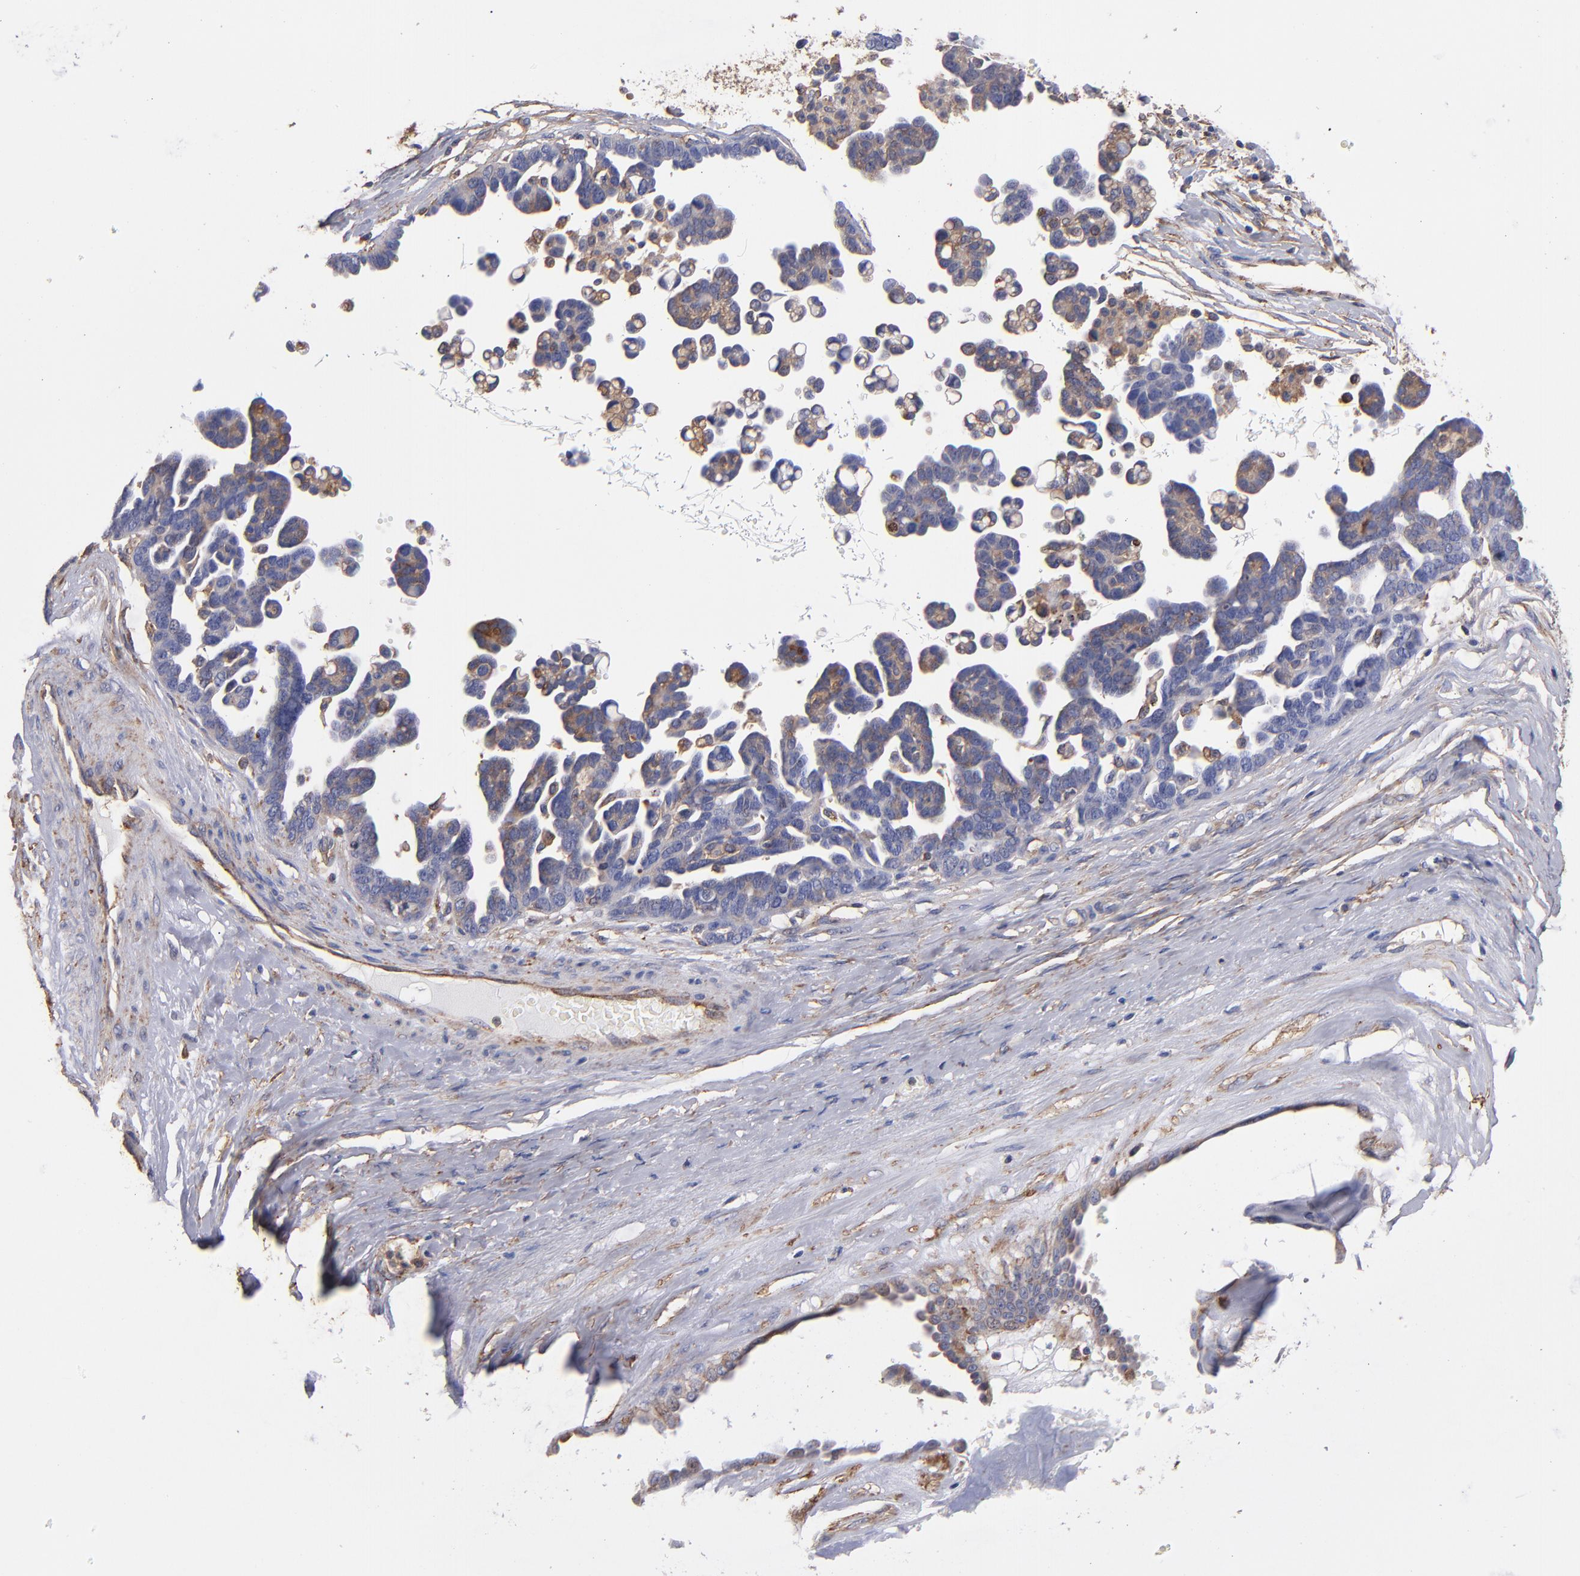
{"staining": {"intensity": "weak", "quantity": "<25%", "location": "cytoplasmic/membranous"}, "tissue": "ovarian cancer", "cell_type": "Tumor cells", "image_type": "cancer", "snomed": [{"axis": "morphology", "description": "Cystadenocarcinoma, serous, NOS"}, {"axis": "topography", "description": "Ovary"}], "caption": "This is an IHC image of serous cystadenocarcinoma (ovarian). There is no positivity in tumor cells.", "gene": "MVP", "patient": {"sex": "female", "age": 54}}